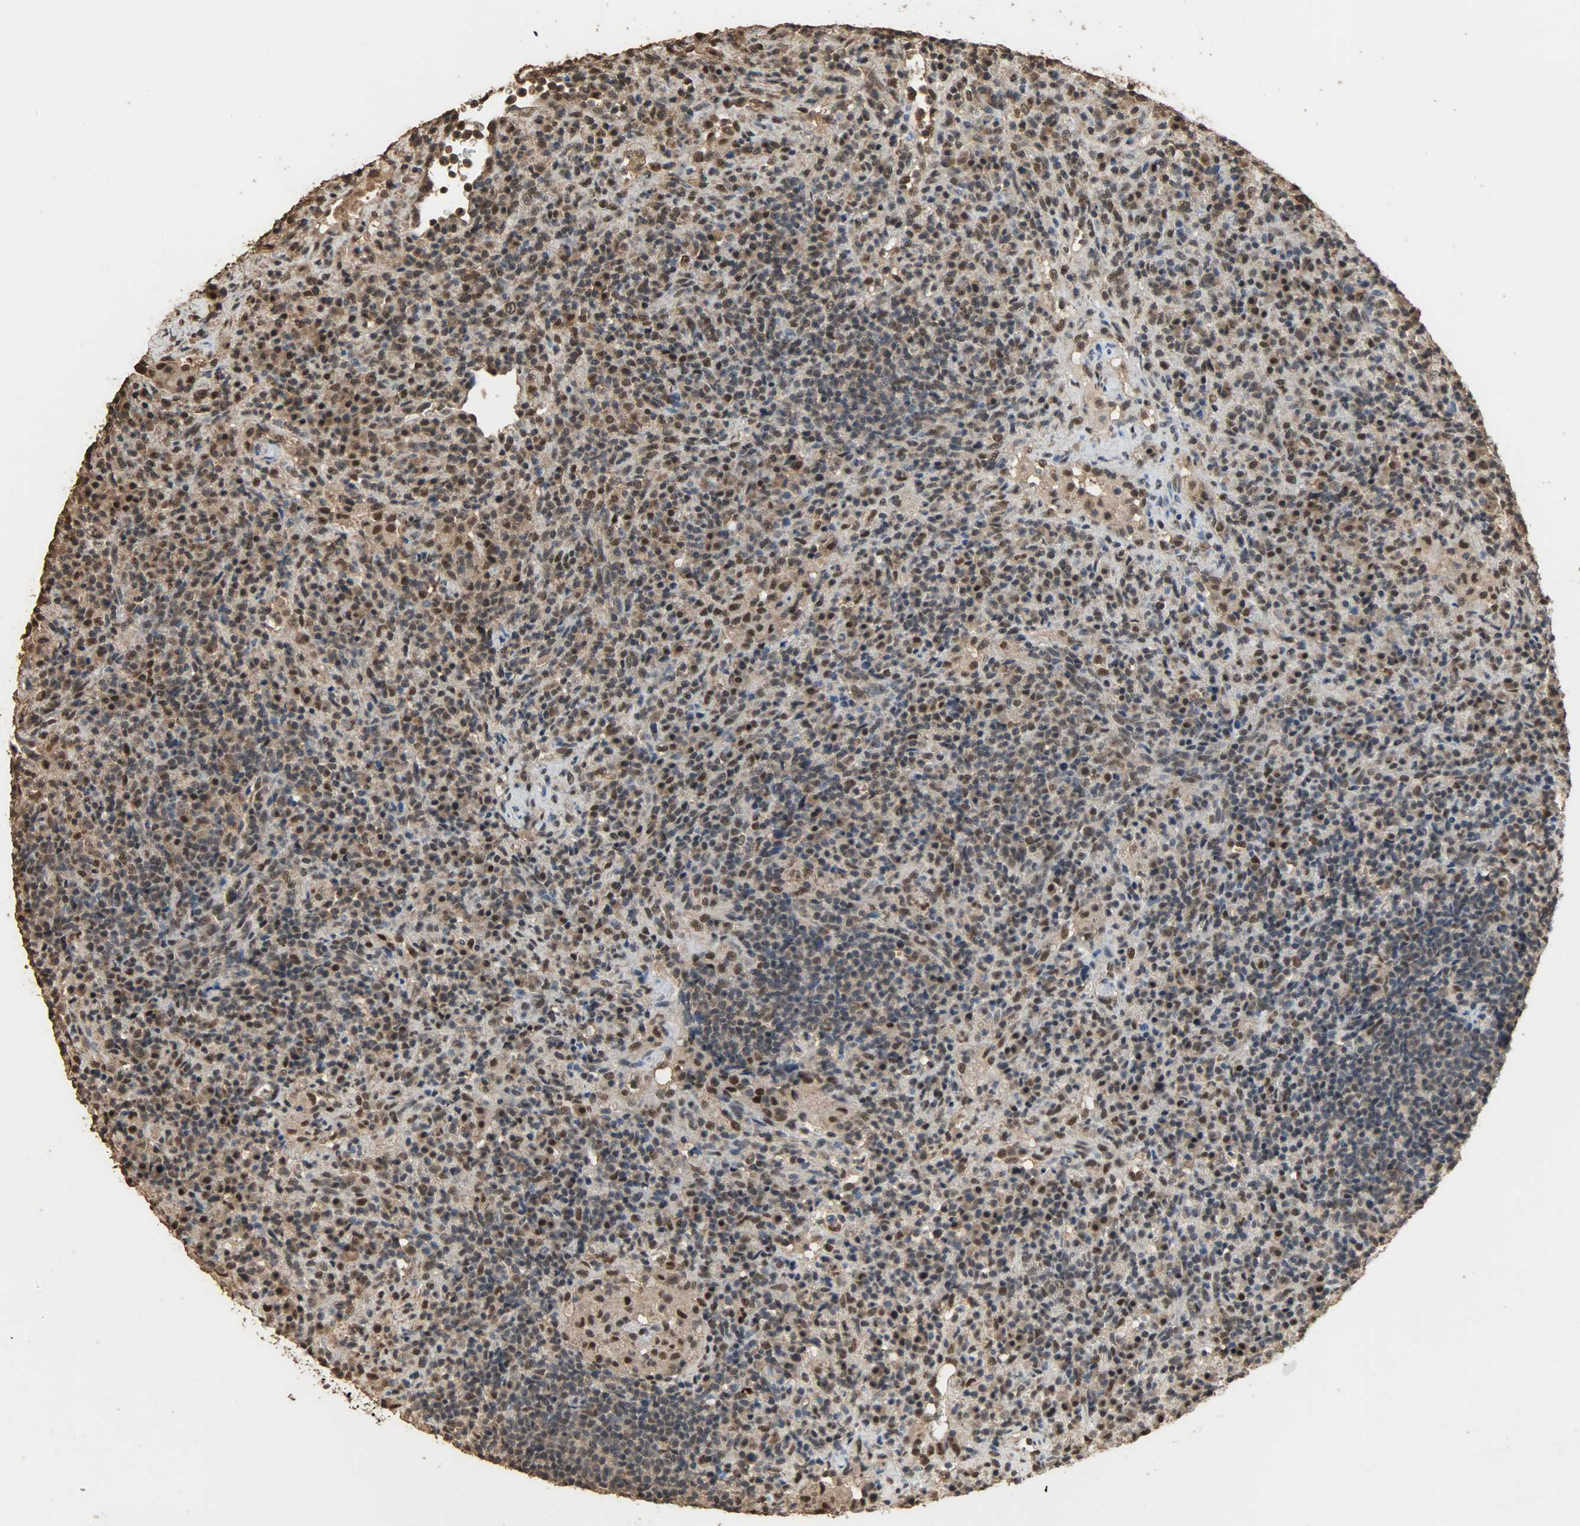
{"staining": {"intensity": "strong", "quantity": "25%-75%", "location": "cytoplasmic/membranous,nuclear"}, "tissue": "lymphoma", "cell_type": "Tumor cells", "image_type": "cancer", "snomed": [{"axis": "morphology", "description": "Hodgkin's disease, NOS"}, {"axis": "topography", "description": "Lymph node"}], "caption": "Immunohistochemistry of human Hodgkin's disease demonstrates high levels of strong cytoplasmic/membranous and nuclear expression in about 25%-75% of tumor cells.", "gene": "CCNT2", "patient": {"sex": "male", "age": 65}}